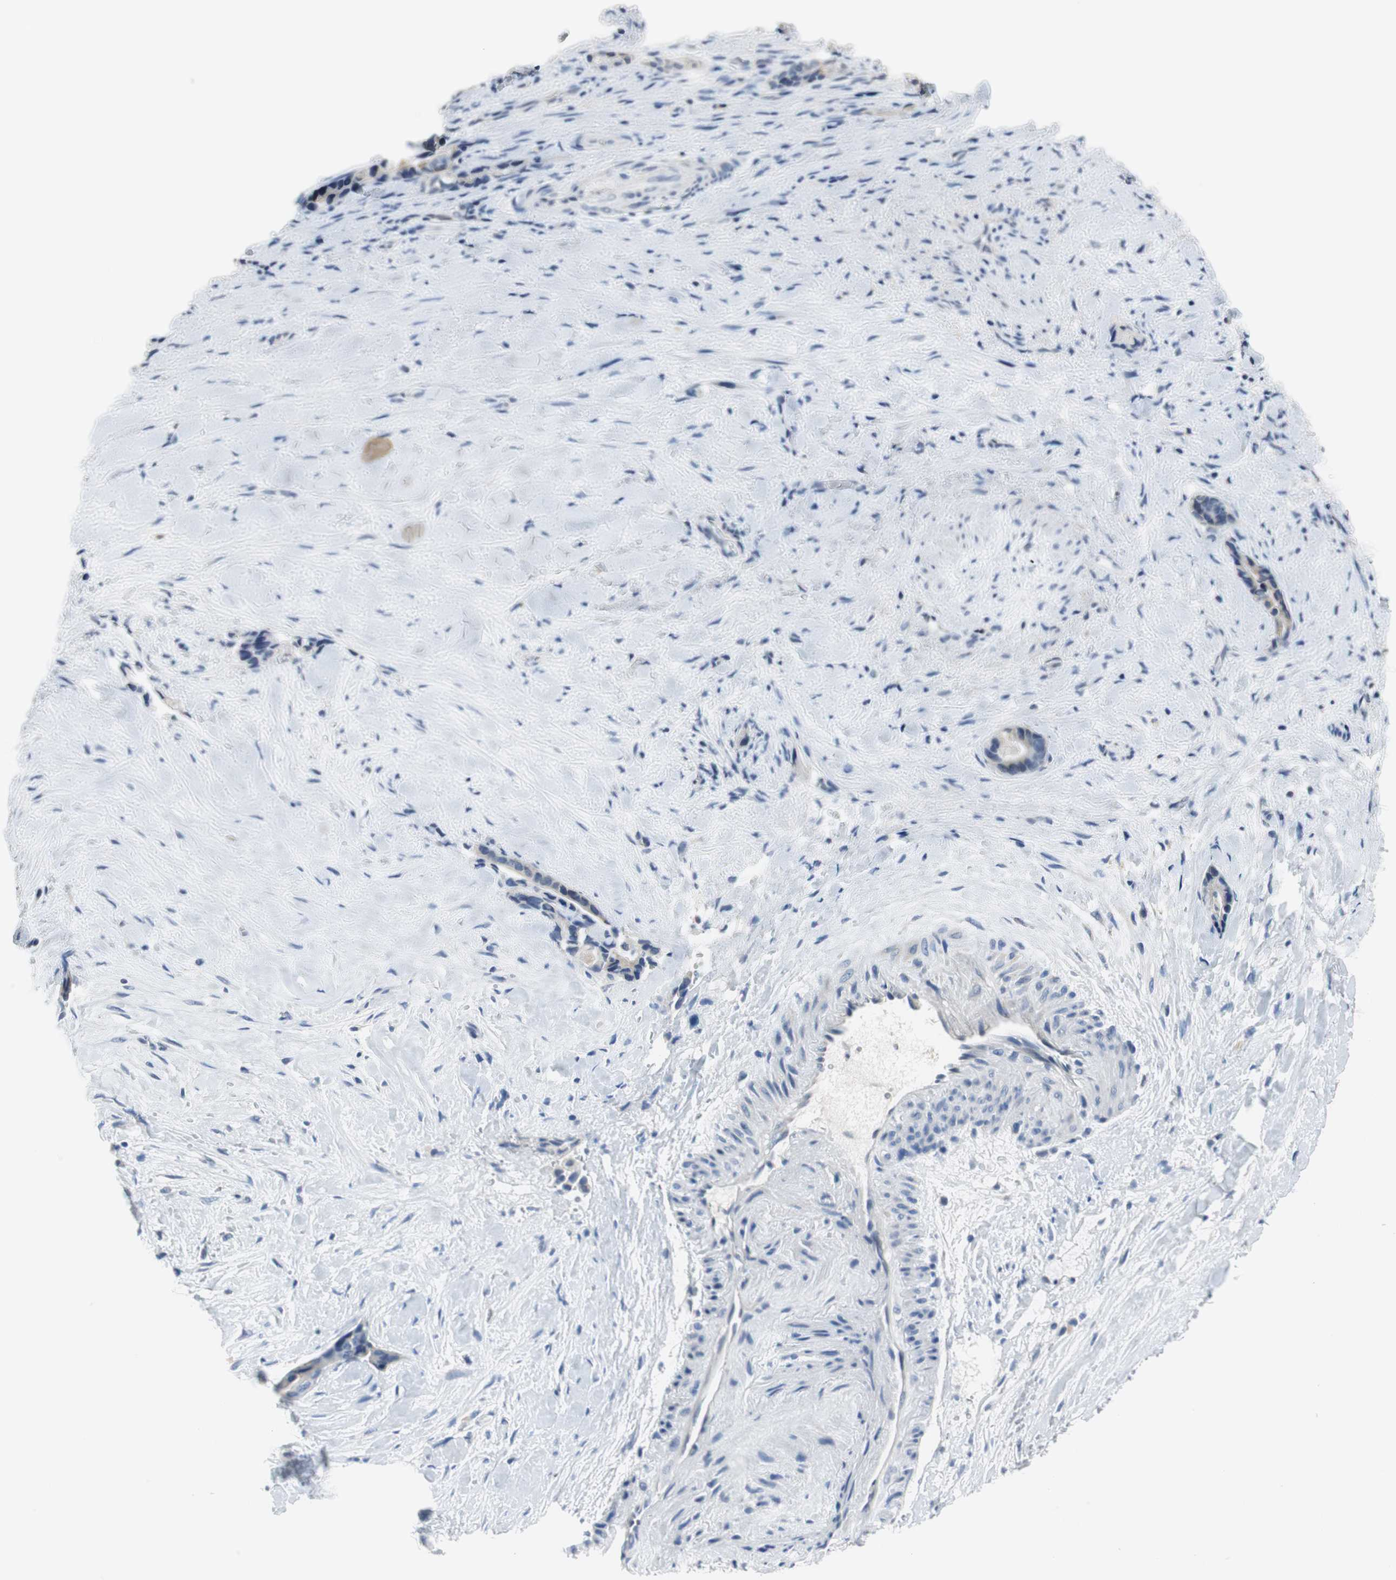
{"staining": {"intensity": "negative", "quantity": "none", "location": "none"}, "tissue": "liver cancer", "cell_type": "Tumor cells", "image_type": "cancer", "snomed": [{"axis": "morphology", "description": "Cholangiocarcinoma"}, {"axis": "topography", "description": "Liver"}], "caption": "Immunohistochemistry photomicrograph of neoplastic tissue: human cholangiocarcinoma (liver) stained with DAB reveals no significant protein staining in tumor cells.", "gene": "MTIF2", "patient": {"sex": "female", "age": 55}}